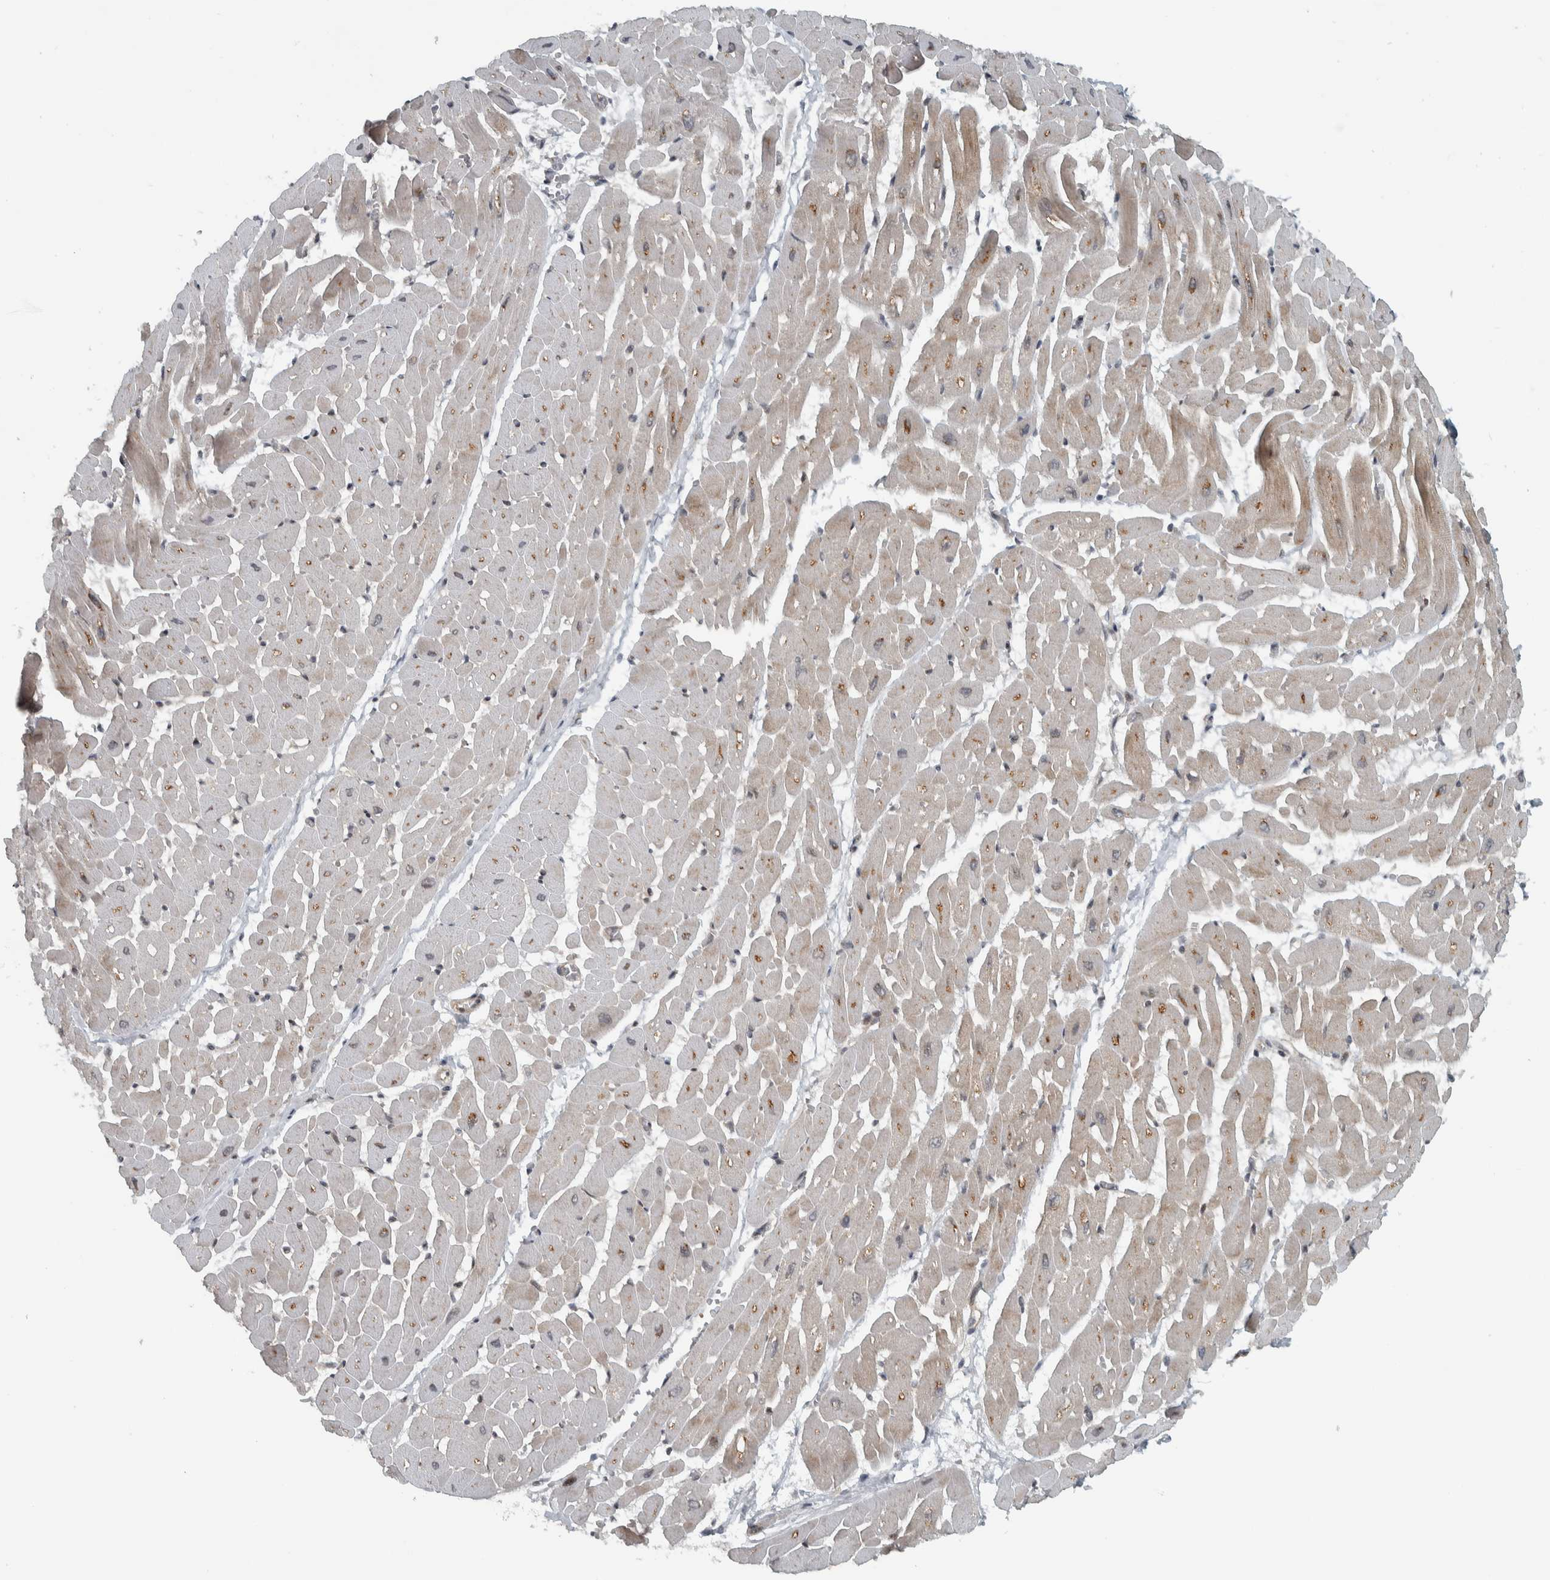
{"staining": {"intensity": "weak", "quantity": "25%-75%", "location": "cytoplasmic/membranous"}, "tissue": "heart muscle", "cell_type": "Cardiomyocytes", "image_type": "normal", "snomed": [{"axis": "morphology", "description": "Normal tissue, NOS"}, {"axis": "topography", "description": "Heart"}], "caption": "Immunohistochemistry (IHC) of unremarkable human heart muscle reveals low levels of weak cytoplasmic/membranous positivity in approximately 25%-75% of cardiomyocytes.", "gene": "NAPG", "patient": {"sex": "male", "age": 45}}